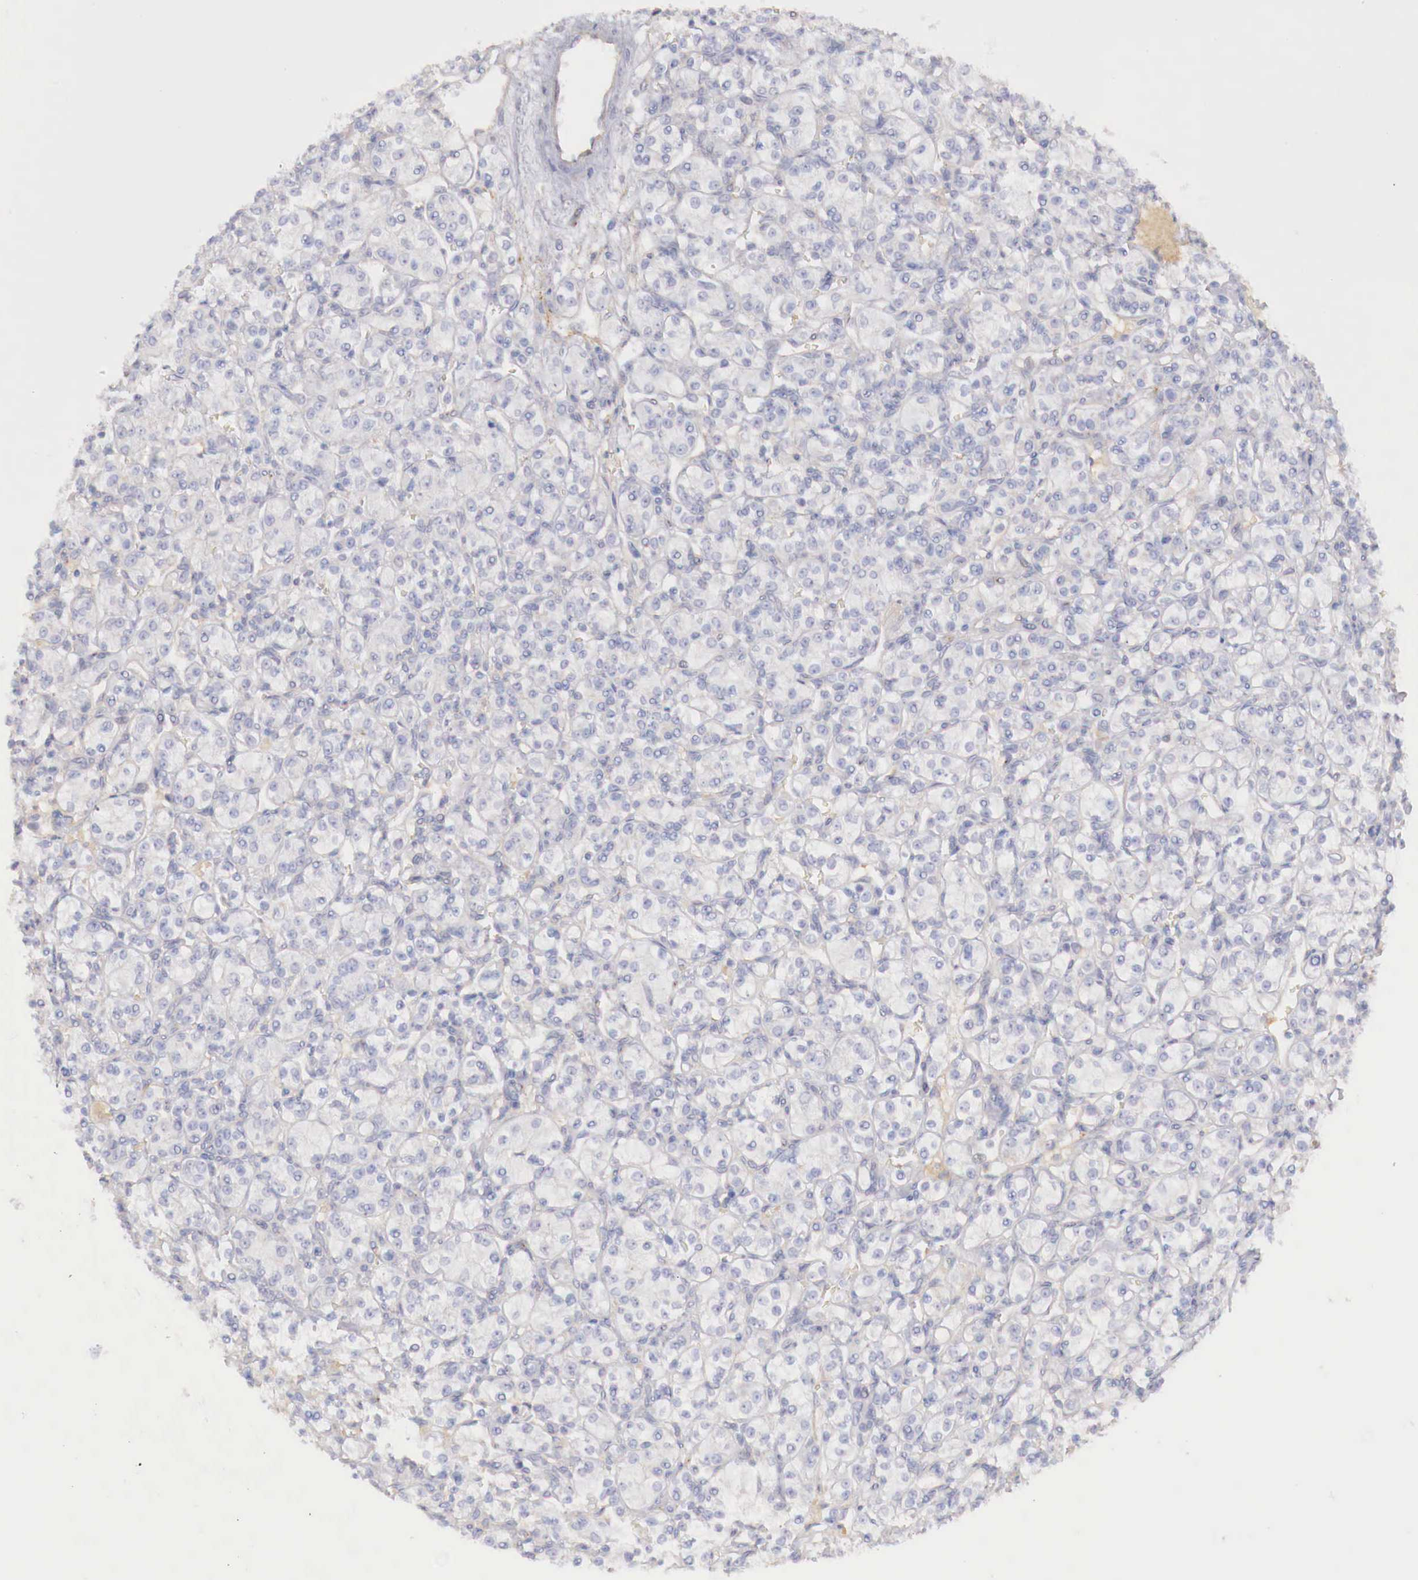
{"staining": {"intensity": "negative", "quantity": "none", "location": "none"}, "tissue": "renal cancer", "cell_type": "Tumor cells", "image_type": "cancer", "snomed": [{"axis": "morphology", "description": "Adenocarcinoma, NOS"}, {"axis": "topography", "description": "Kidney"}], "caption": "Renal cancer (adenocarcinoma) stained for a protein using immunohistochemistry (IHC) displays no positivity tumor cells.", "gene": "KLHDC7B", "patient": {"sex": "male", "age": 77}}